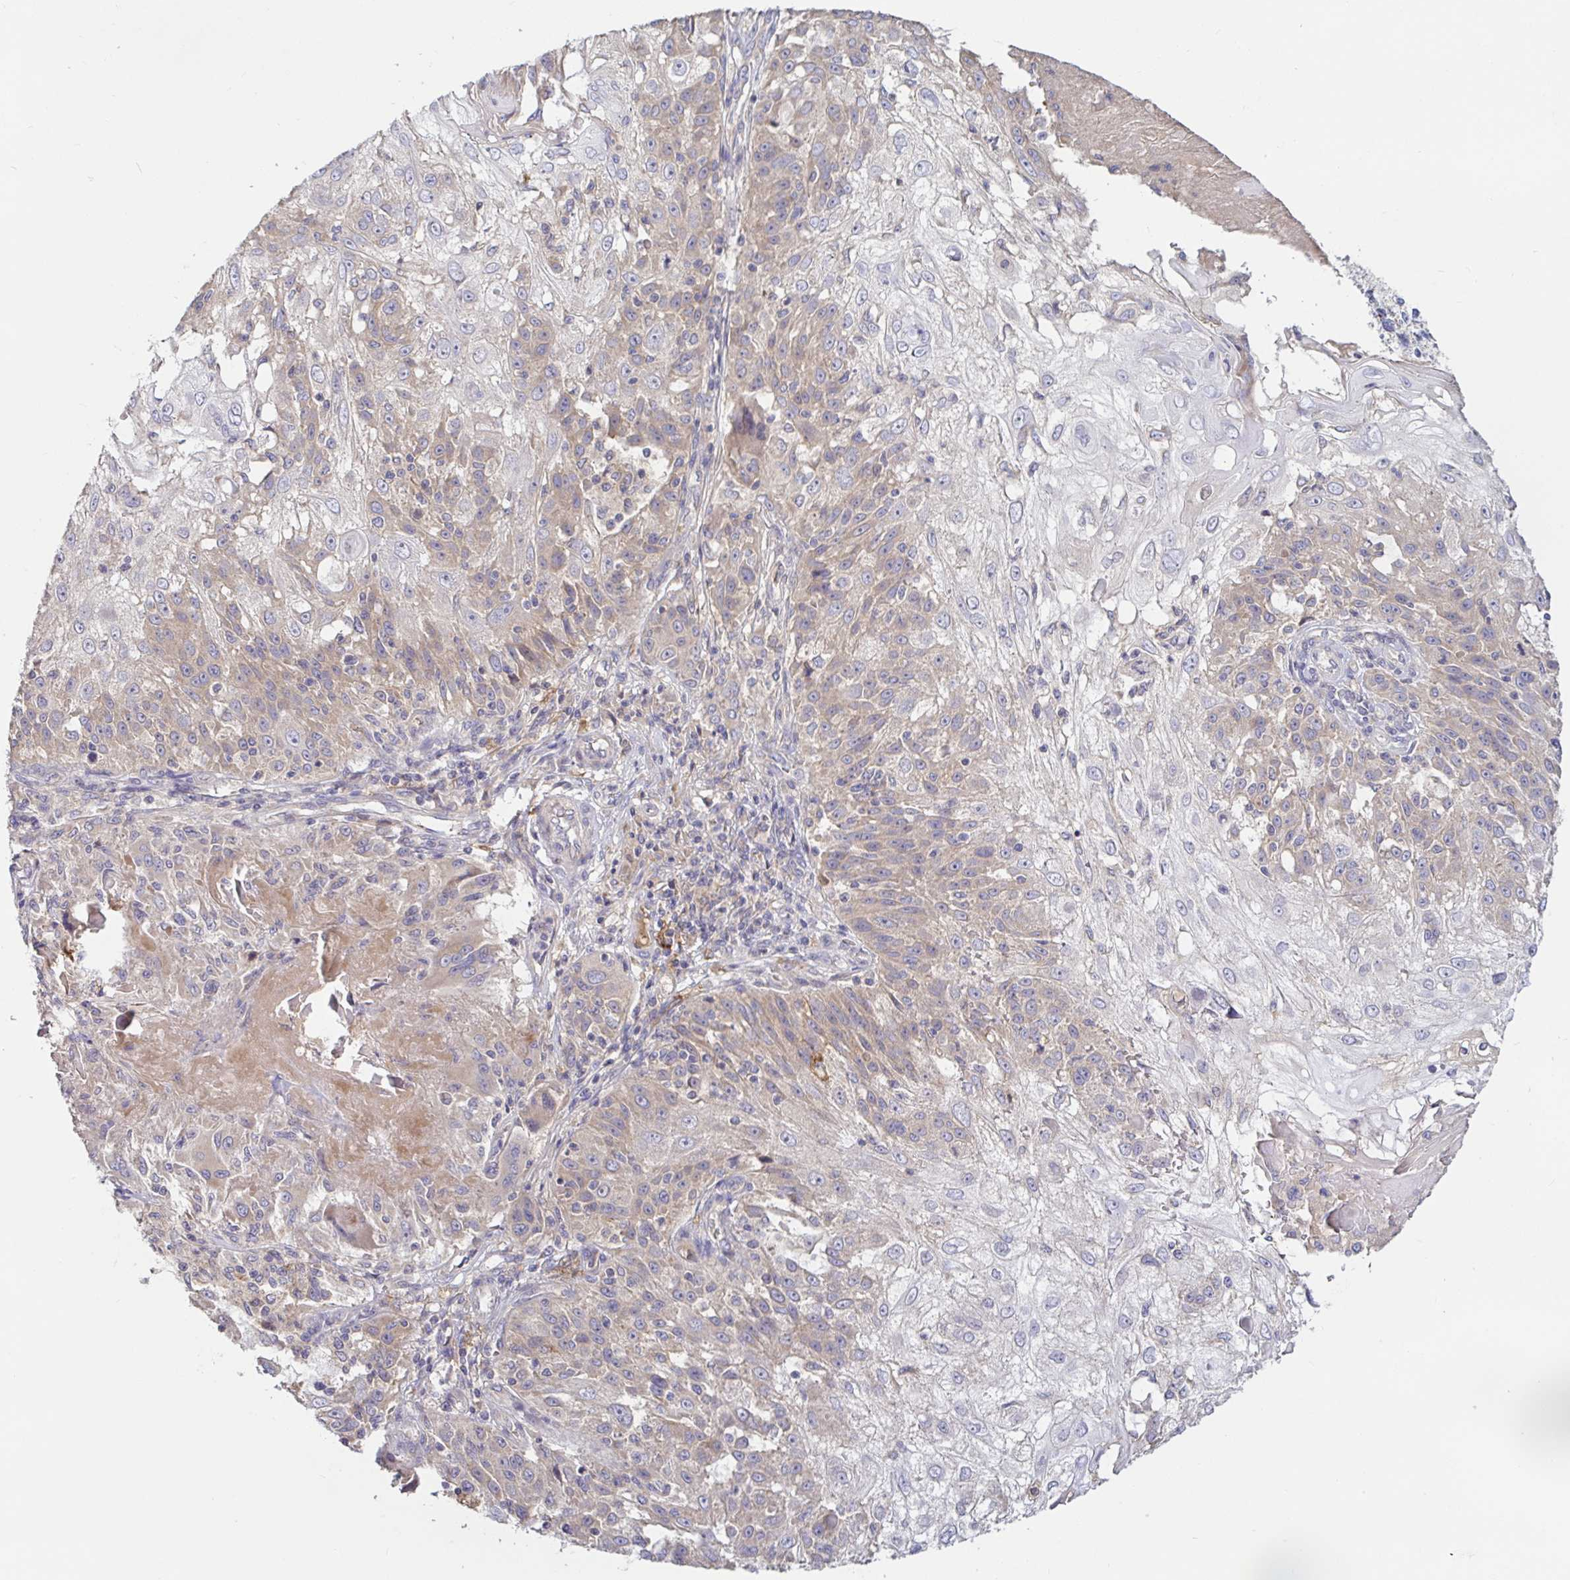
{"staining": {"intensity": "weak", "quantity": "25%-75%", "location": "cytoplasmic/membranous"}, "tissue": "skin cancer", "cell_type": "Tumor cells", "image_type": "cancer", "snomed": [{"axis": "morphology", "description": "Normal tissue, NOS"}, {"axis": "morphology", "description": "Squamous cell carcinoma, NOS"}, {"axis": "topography", "description": "Skin"}], "caption": "Protein staining of skin cancer tissue exhibits weak cytoplasmic/membranous positivity in about 25%-75% of tumor cells.", "gene": "LARP1", "patient": {"sex": "female", "age": 83}}